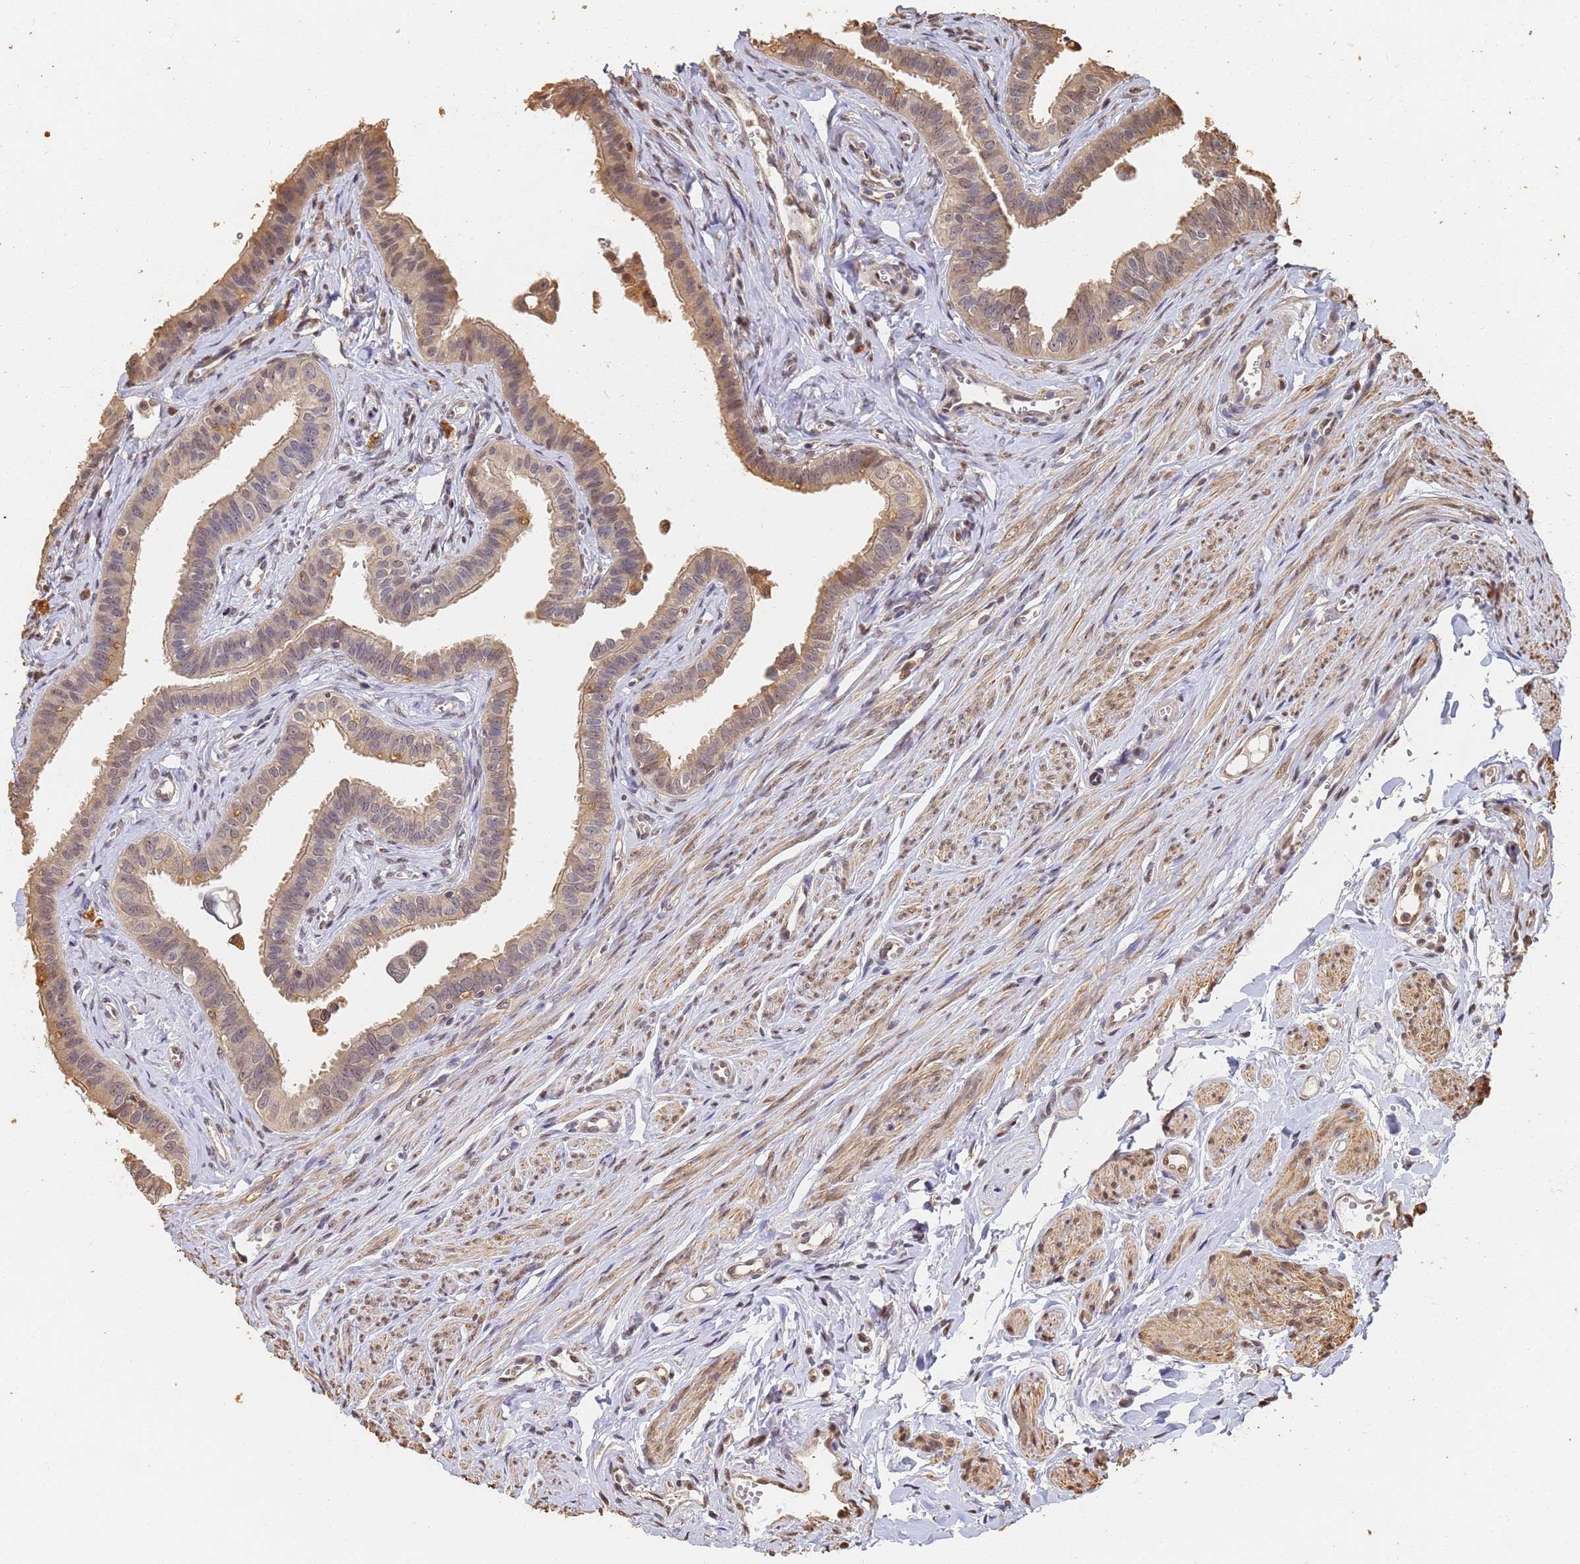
{"staining": {"intensity": "weak", "quantity": "25%-75%", "location": "cytoplasmic/membranous,nuclear"}, "tissue": "fallopian tube", "cell_type": "Glandular cells", "image_type": "normal", "snomed": [{"axis": "morphology", "description": "Normal tissue, NOS"}, {"axis": "morphology", "description": "Carcinoma, NOS"}, {"axis": "topography", "description": "Fallopian tube"}, {"axis": "topography", "description": "Ovary"}], "caption": "This is a histology image of IHC staining of normal fallopian tube, which shows weak staining in the cytoplasmic/membranous,nuclear of glandular cells.", "gene": "JAK2", "patient": {"sex": "female", "age": 59}}